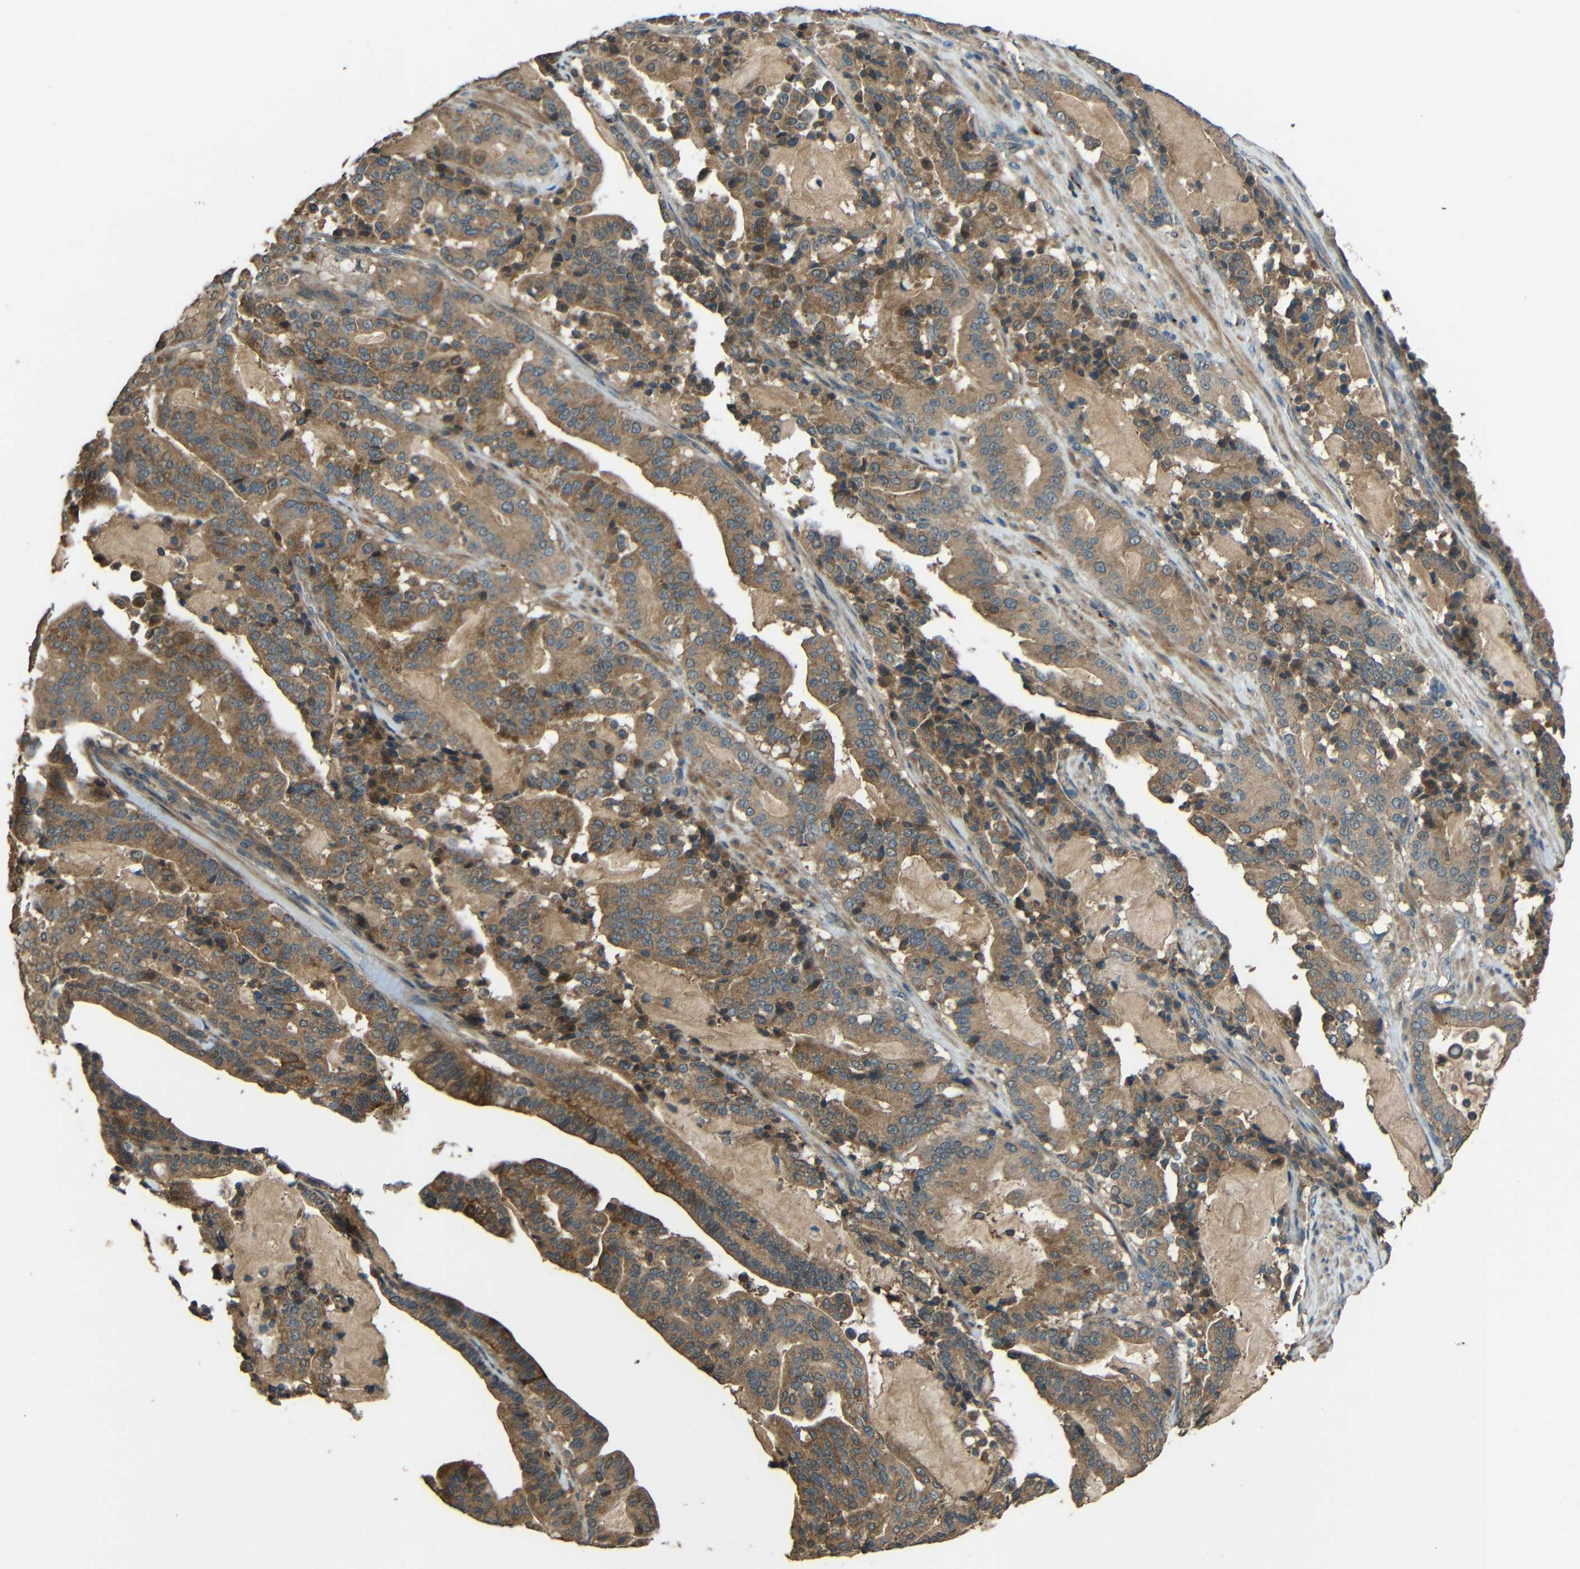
{"staining": {"intensity": "moderate", "quantity": ">75%", "location": "cytoplasmic/membranous"}, "tissue": "pancreatic cancer", "cell_type": "Tumor cells", "image_type": "cancer", "snomed": [{"axis": "morphology", "description": "Adenocarcinoma, NOS"}, {"axis": "topography", "description": "Pancreas"}], "caption": "The micrograph shows staining of pancreatic cancer (adenocarcinoma), revealing moderate cytoplasmic/membranous protein staining (brown color) within tumor cells.", "gene": "ACACA", "patient": {"sex": "male", "age": 63}}